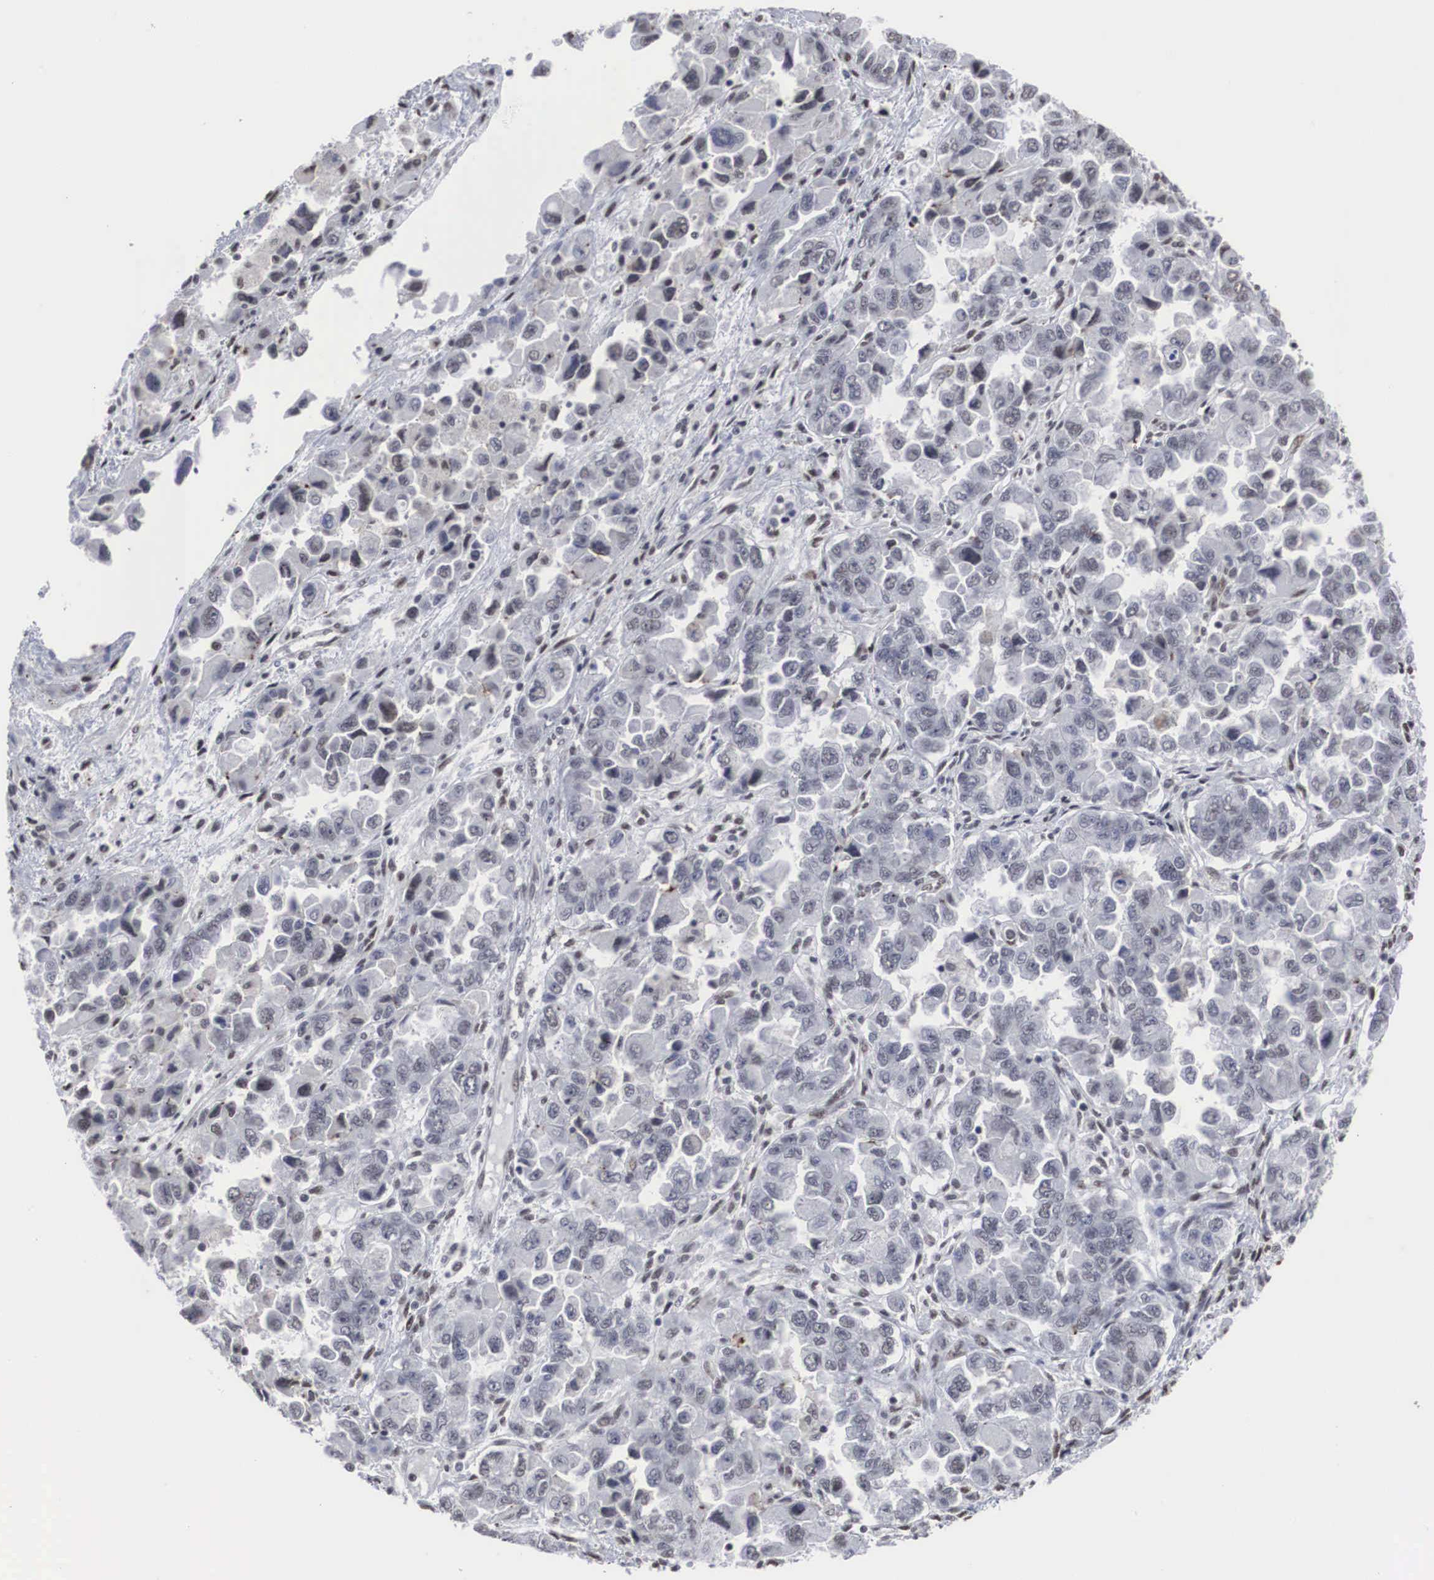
{"staining": {"intensity": "weak", "quantity": "<25%", "location": "nuclear"}, "tissue": "ovarian cancer", "cell_type": "Tumor cells", "image_type": "cancer", "snomed": [{"axis": "morphology", "description": "Cystadenocarcinoma, serous, NOS"}, {"axis": "topography", "description": "Ovary"}], "caption": "Tumor cells are negative for protein expression in human ovarian serous cystadenocarcinoma. (Immunohistochemistry, brightfield microscopy, high magnification).", "gene": "AUTS2", "patient": {"sex": "female", "age": 84}}